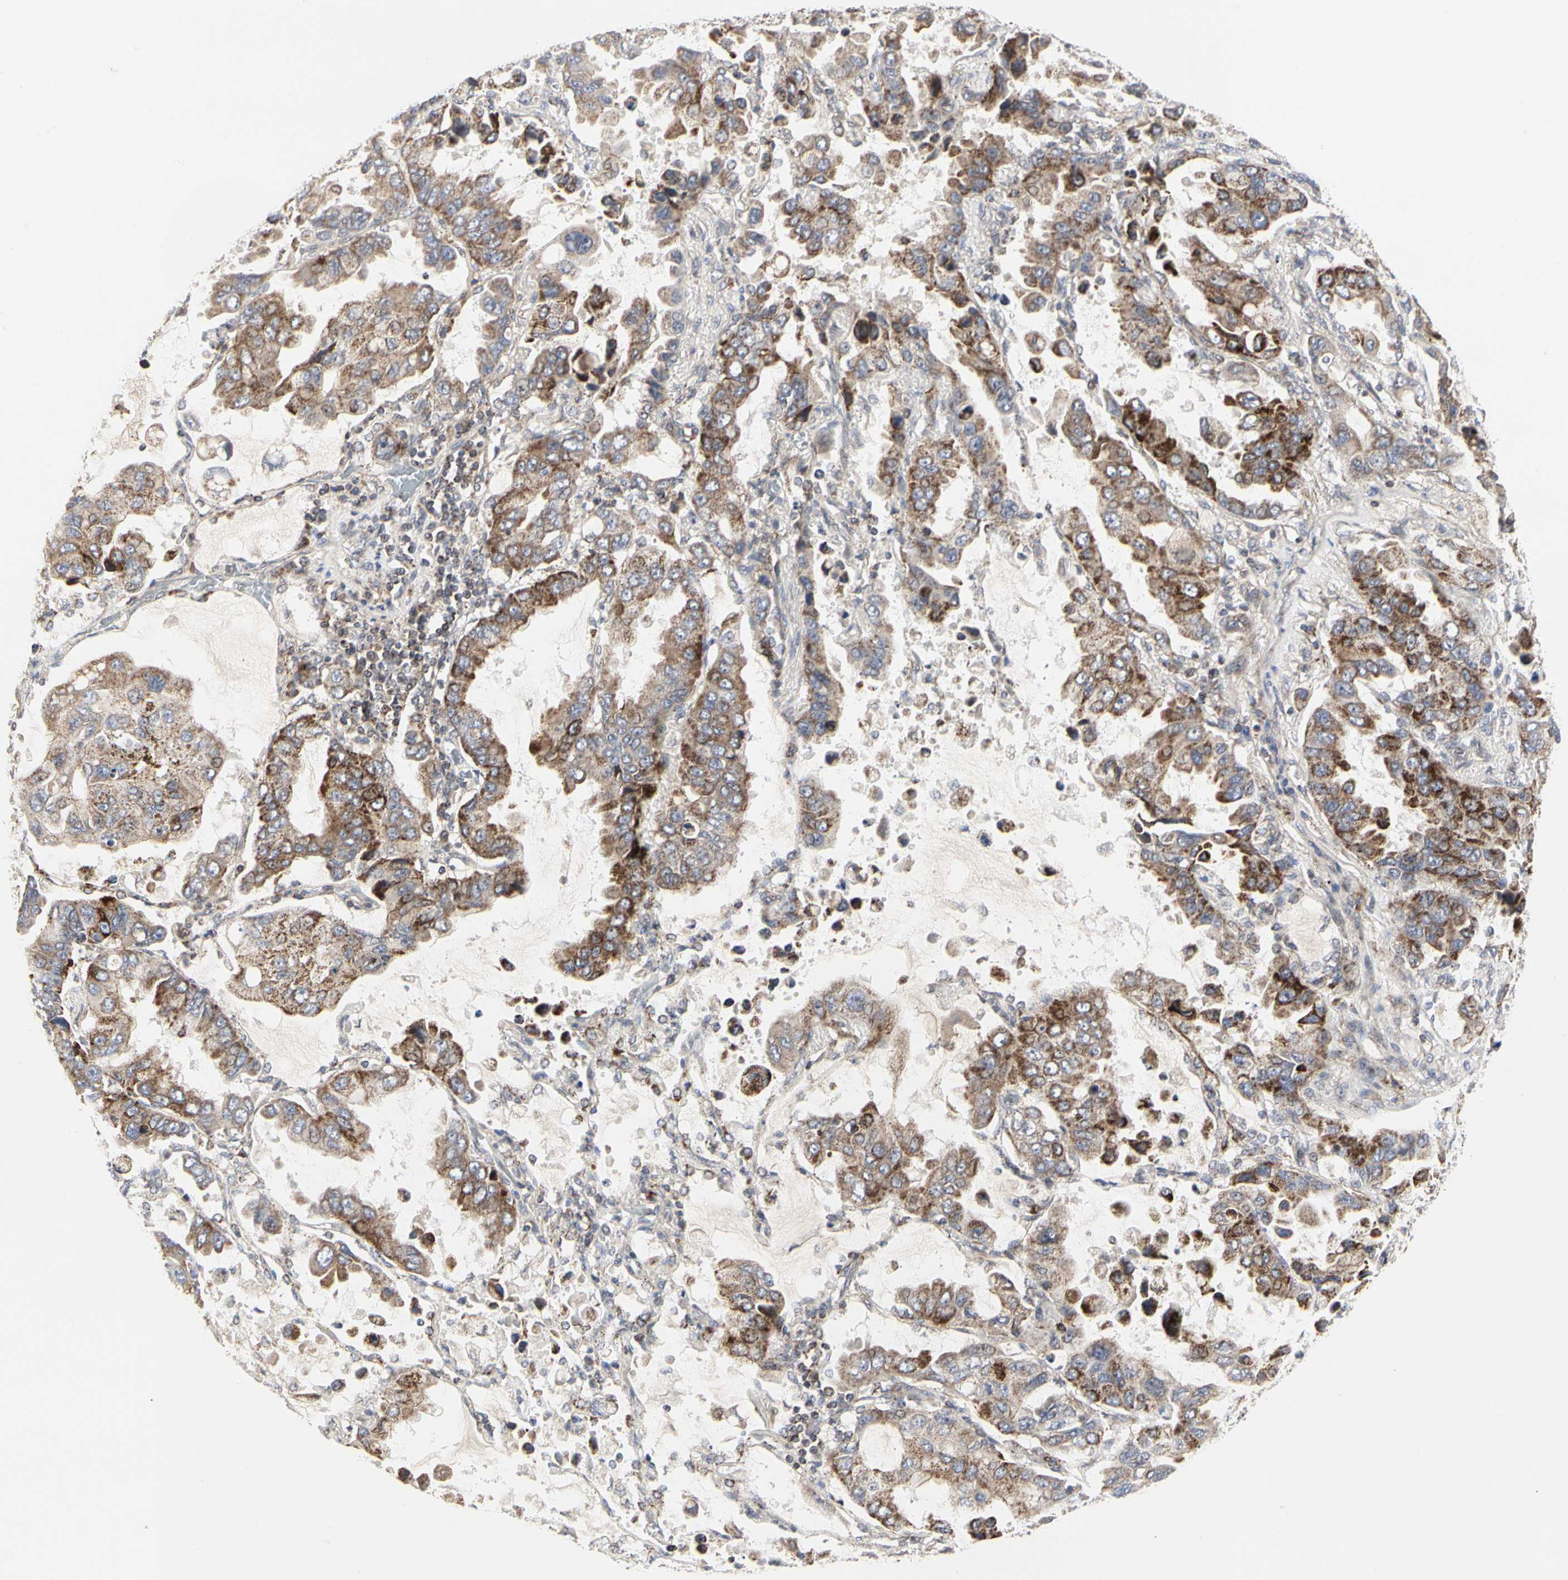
{"staining": {"intensity": "moderate", "quantity": ">75%", "location": "cytoplasmic/membranous"}, "tissue": "lung cancer", "cell_type": "Tumor cells", "image_type": "cancer", "snomed": [{"axis": "morphology", "description": "Adenocarcinoma, NOS"}, {"axis": "topography", "description": "Lung"}], "caption": "A micrograph of adenocarcinoma (lung) stained for a protein shows moderate cytoplasmic/membranous brown staining in tumor cells. (DAB IHC with brightfield microscopy, high magnification).", "gene": "TSKU", "patient": {"sex": "male", "age": 64}}